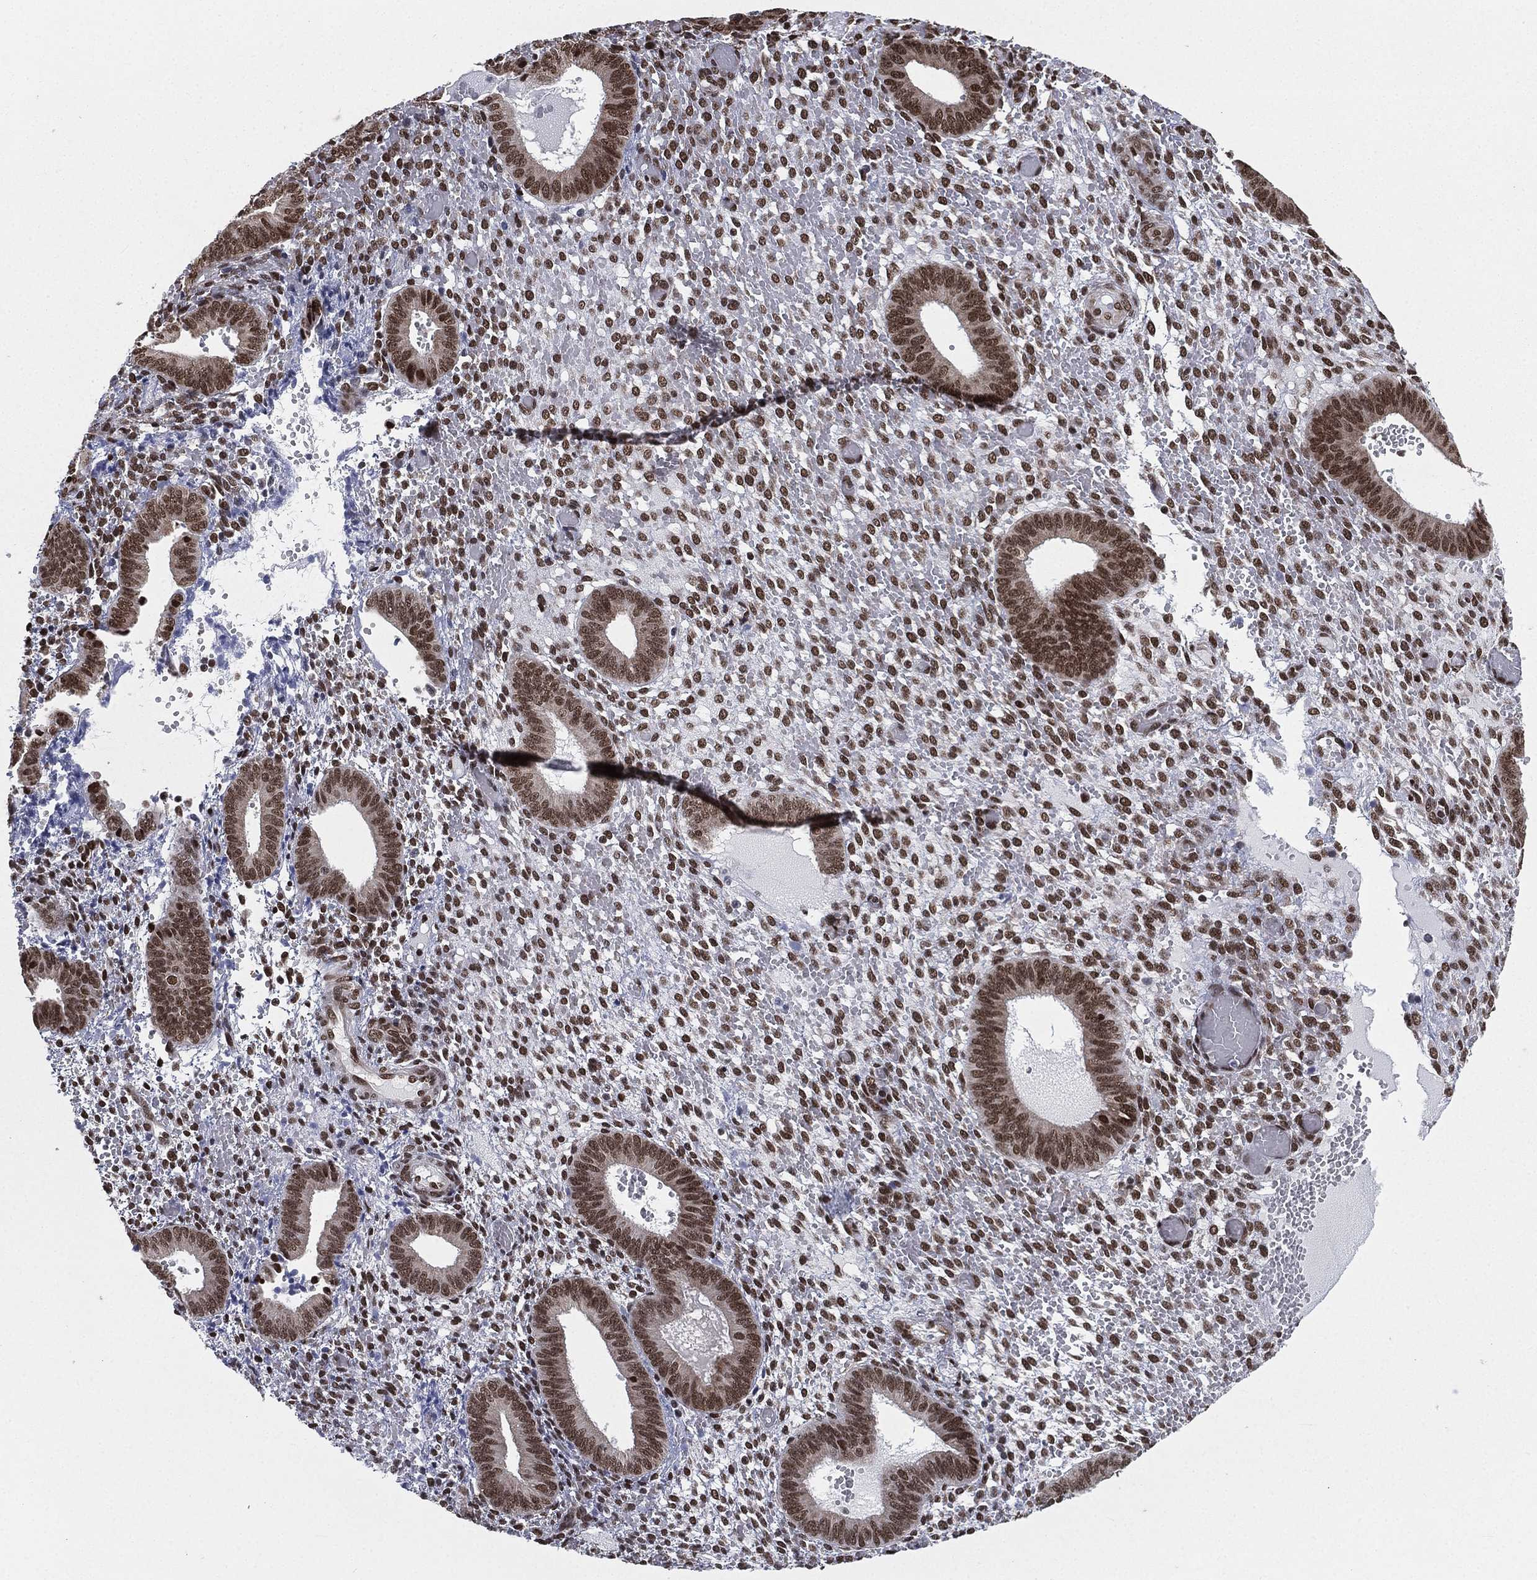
{"staining": {"intensity": "moderate", "quantity": "25%-75%", "location": "nuclear"}, "tissue": "endometrium", "cell_type": "Cells in endometrial stroma", "image_type": "normal", "snomed": [{"axis": "morphology", "description": "Normal tissue, NOS"}, {"axis": "topography", "description": "Endometrium"}], "caption": "Endometrium stained with DAB immunohistochemistry (IHC) displays medium levels of moderate nuclear expression in approximately 25%-75% of cells in endometrial stroma. (brown staining indicates protein expression, while blue staining denotes nuclei).", "gene": "FUBP3", "patient": {"sex": "female", "age": 42}}